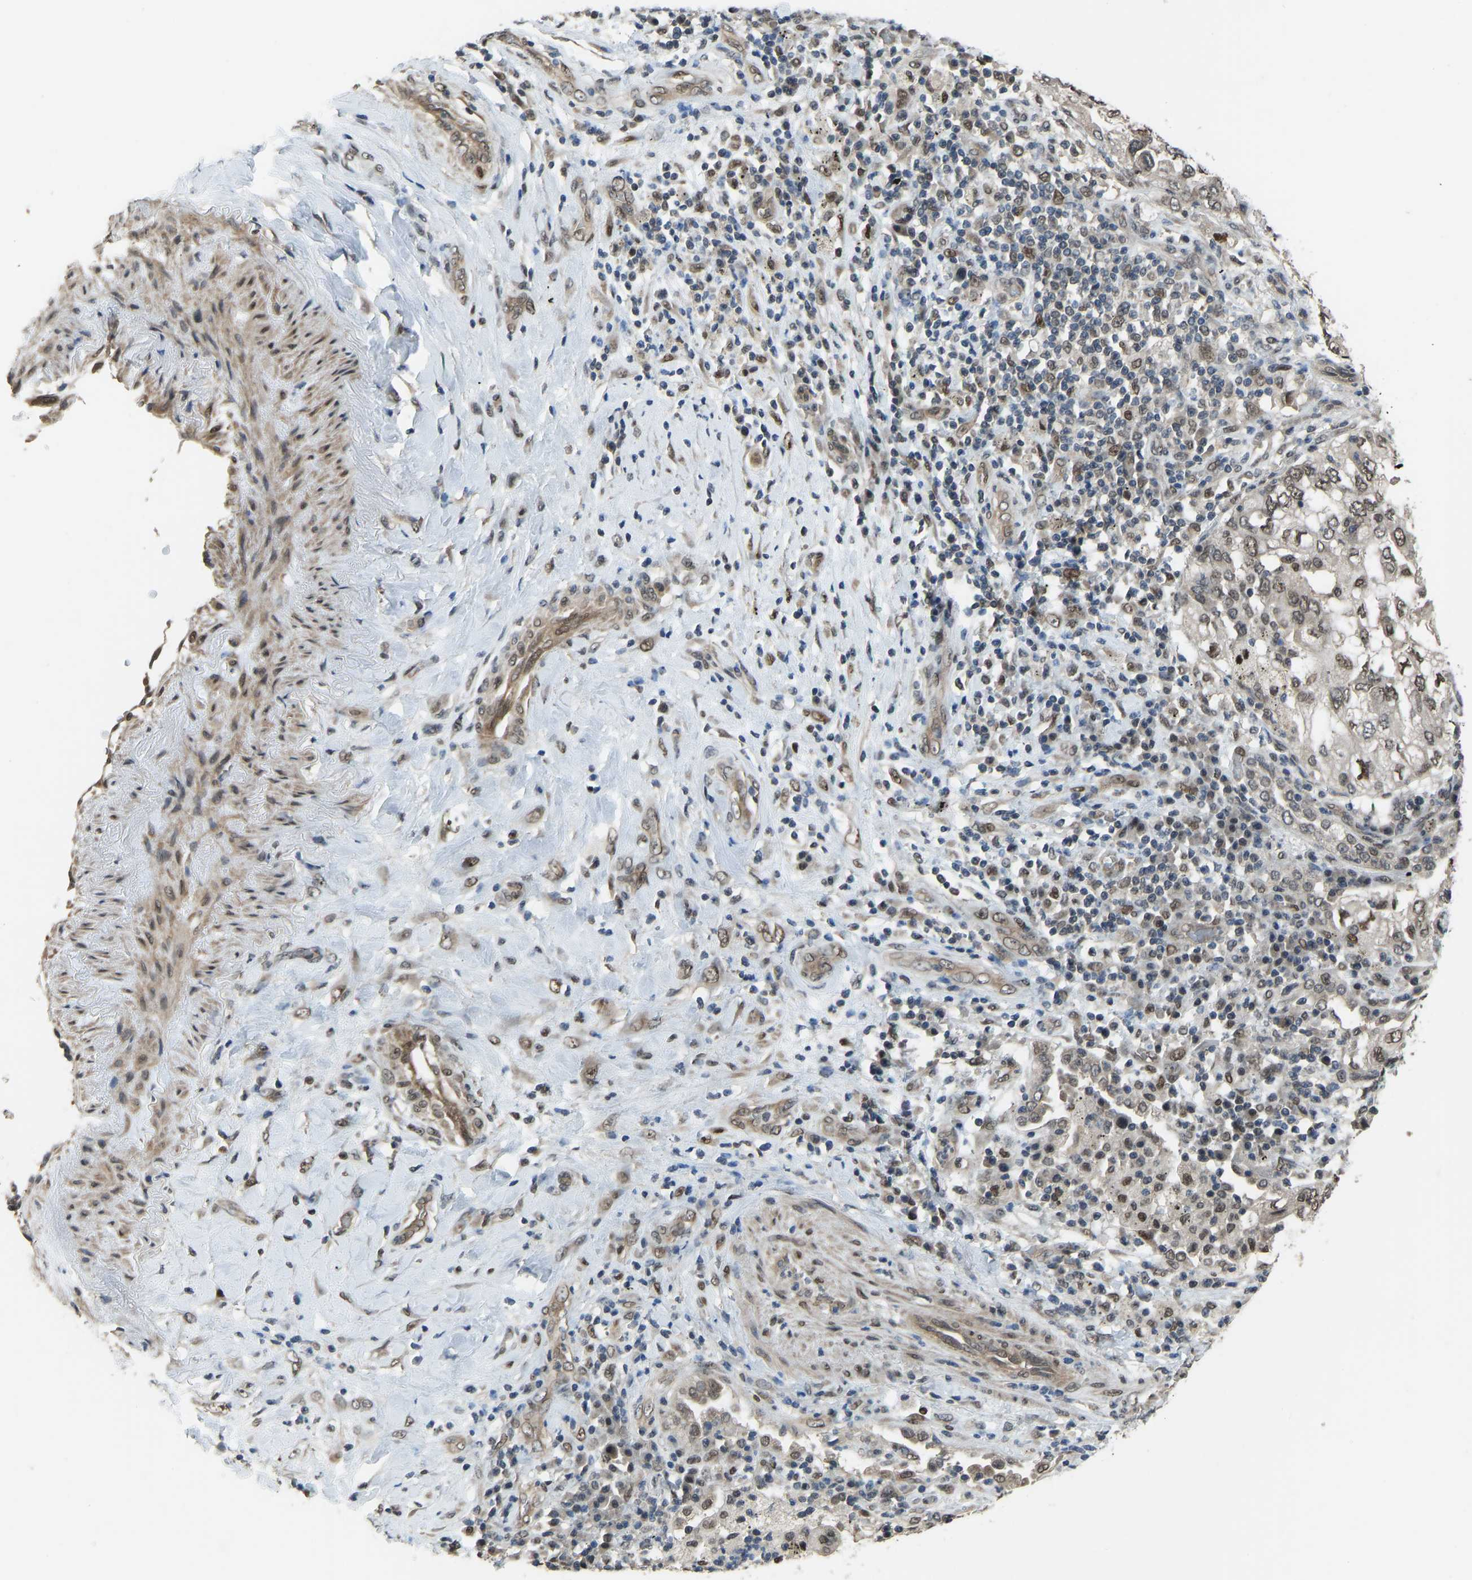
{"staining": {"intensity": "moderate", "quantity": ">75%", "location": "nuclear"}, "tissue": "lung cancer", "cell_type": "Tumor cells", "image_type": "cancer", "snomed": [{"axis": "morphology", "description": "Adenocarcinoma, NOS"}, {"axis": "topography", "description": "Lung"}], "caption": "Protein analysis of lung cancer tissue shows moderate nuclear expression in about >75% of tumor cells.", "gene": "KPNA6", "patient": {"sex": "male", "age": 64}}